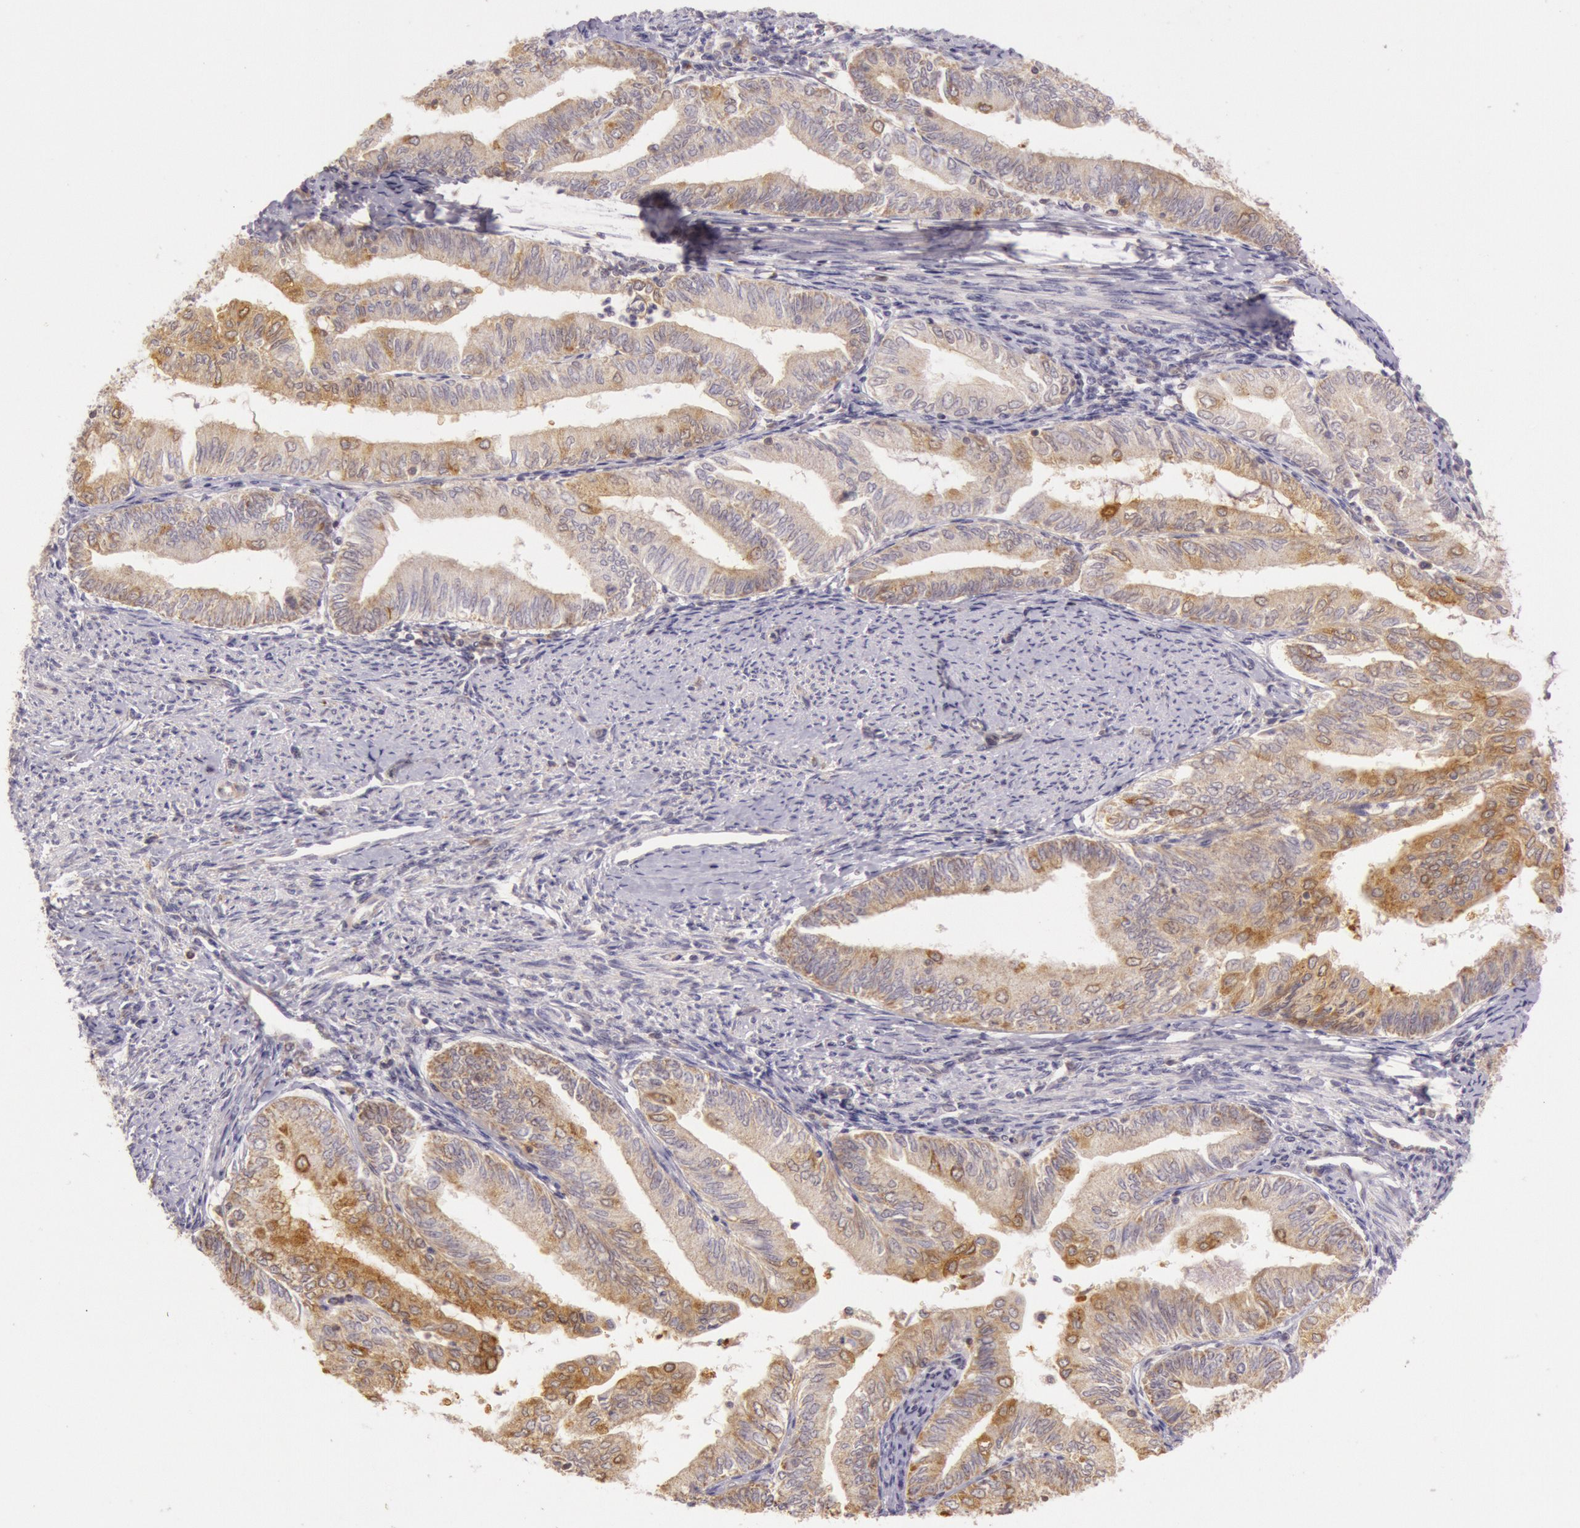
{"staining": {"intensity": "moderate", "quantity": ">75%", "location": "cytoplasmic/membranous"}, "tissue": "endometrial cancer", "cell_type": "Tumor cells", "image_type": "cancer", "snomed": [{"axis": "morphology", "description": "Adenocarcinoma, NOS"}, {"axis": "topography", "description": "Endometrium"}], "caption": "A brown stain labels moderate cytoplasmic/membranous positivity of a protein in adenocarcinoma (endometrial) tumor cells.", "gene": "CDK16", "patient": {"sex": "female", "age": 66}}